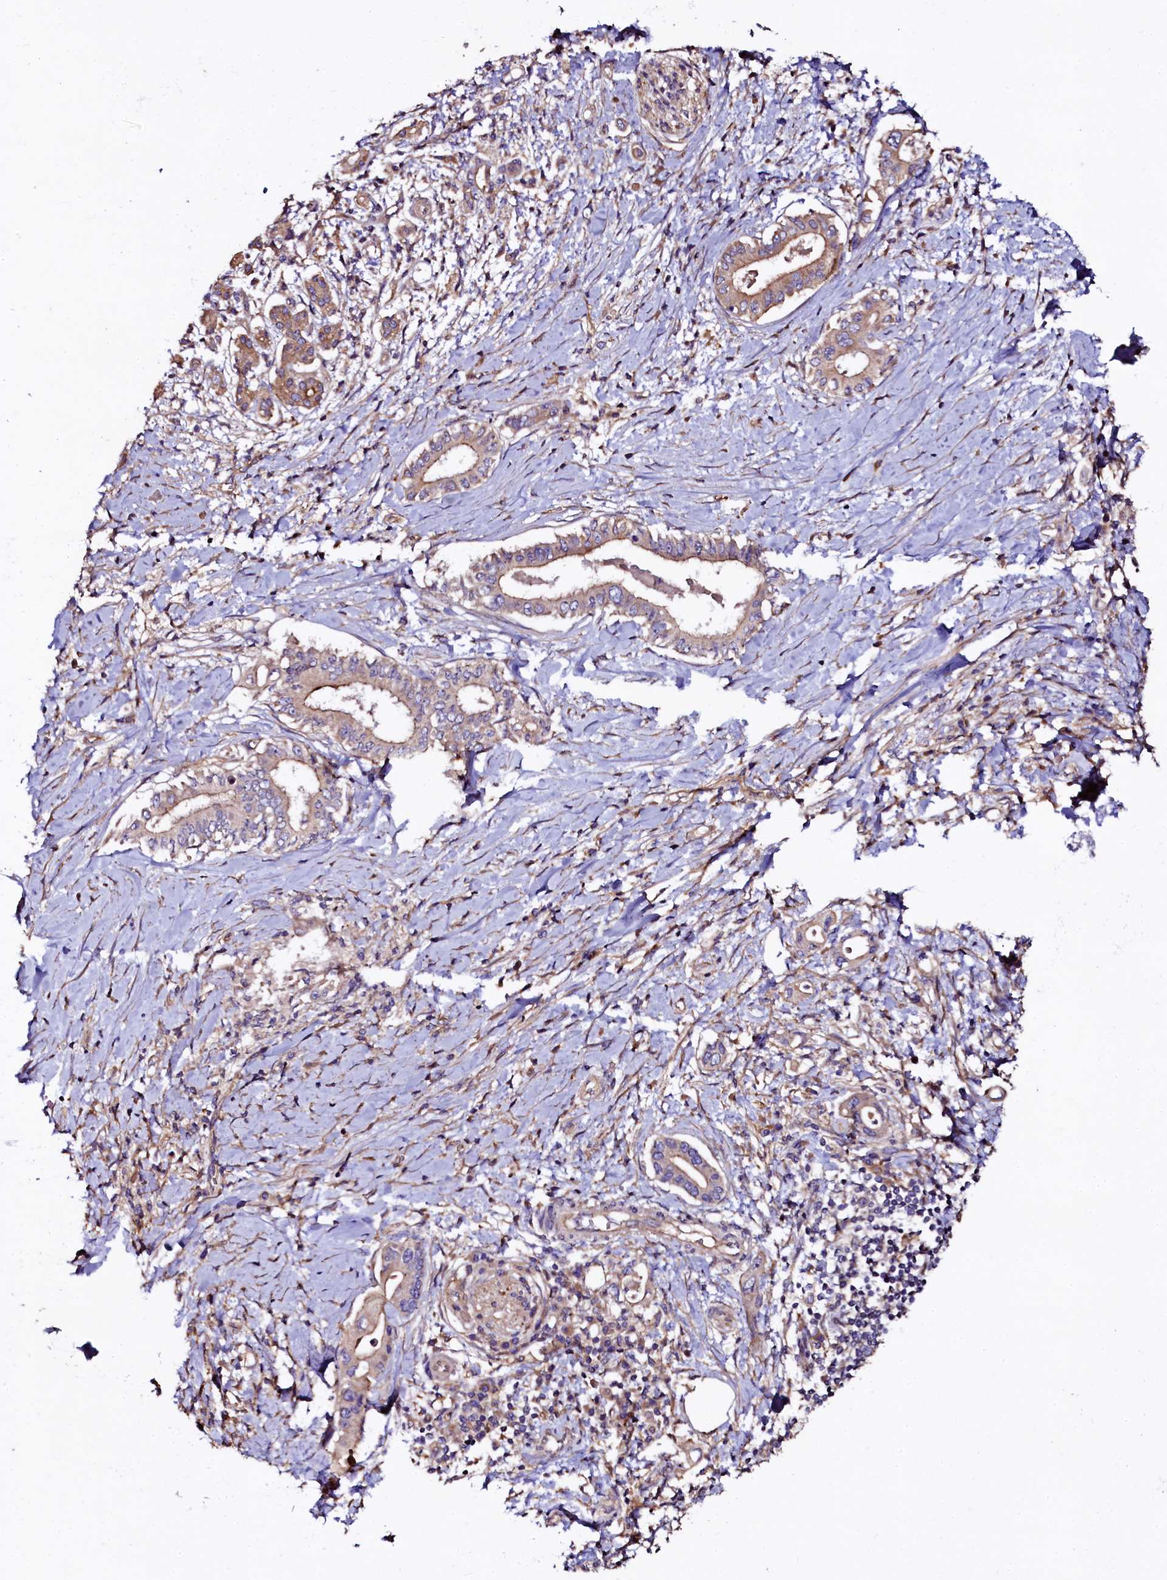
{"staining": {"intensity": "moderate", "quantity": ">75%", "location": "cytoplasmic/membranous"}, "tissue": "pancreatic cancer", "cell_type": "Tumor cells", "image_type": "cancer", "snomed": [{"axis": "morphology", "description": "Adenocarcinoma, NOS"}, {"axis": "topography", "description": "Pancreas"}], "caption": "Human pancreatic cancer stained with a brown dye exhibits moderate cytoplasmic/membranous positive expression in approximately >75% of tumor cells.", "gene": "APPL2", "patient": {"sex": "female", "age": 66}}